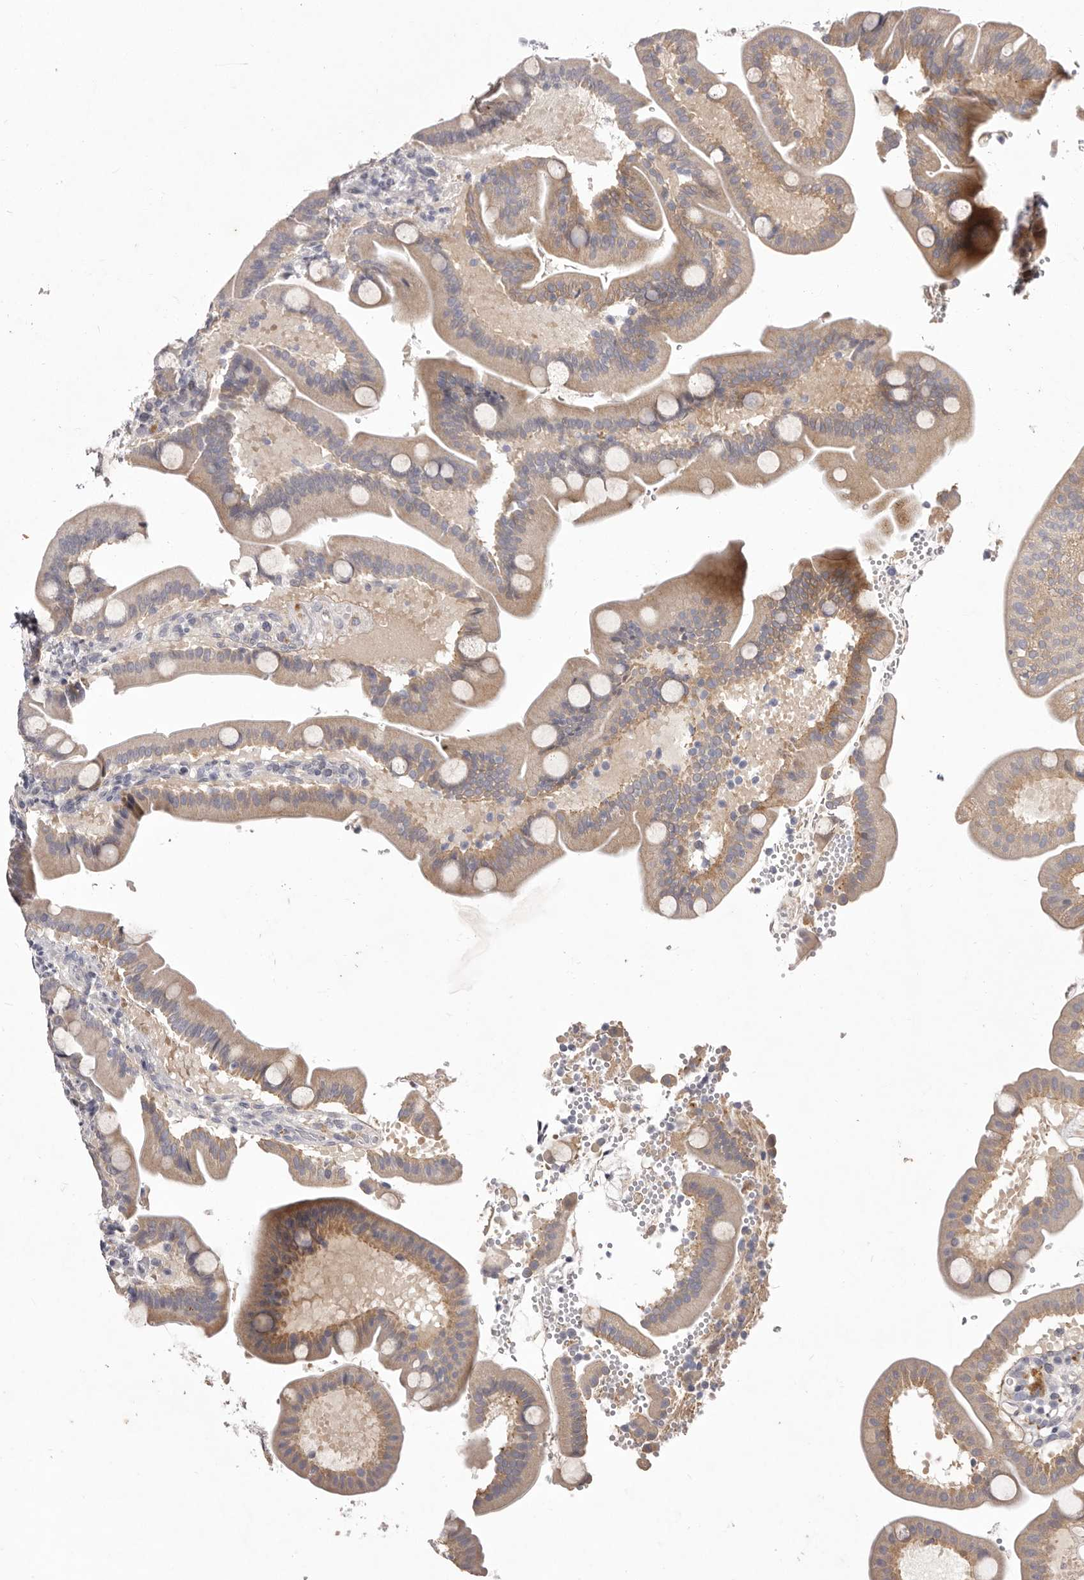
{"staining": {"intensity": "weak", "quantity": "<25%", "location": "cytoplasmic/membranous"}, "tissue": "duodenum", "cell_type": "Glandular cells", "image_type": "normal", "snomed": [{"axis": "morphology", "description": "Normal tissue, NOS"}, {"axis": "topography", "description": "Duodenum"}], "caption": "Immunohistochemistry (IHC) photomicrograph of benign duodenum stained for a protein (brown), which demonstrates no positivity in glandular cells.", "gene": "GARNL3", "patient": {"sex": "male", "age": 54}}